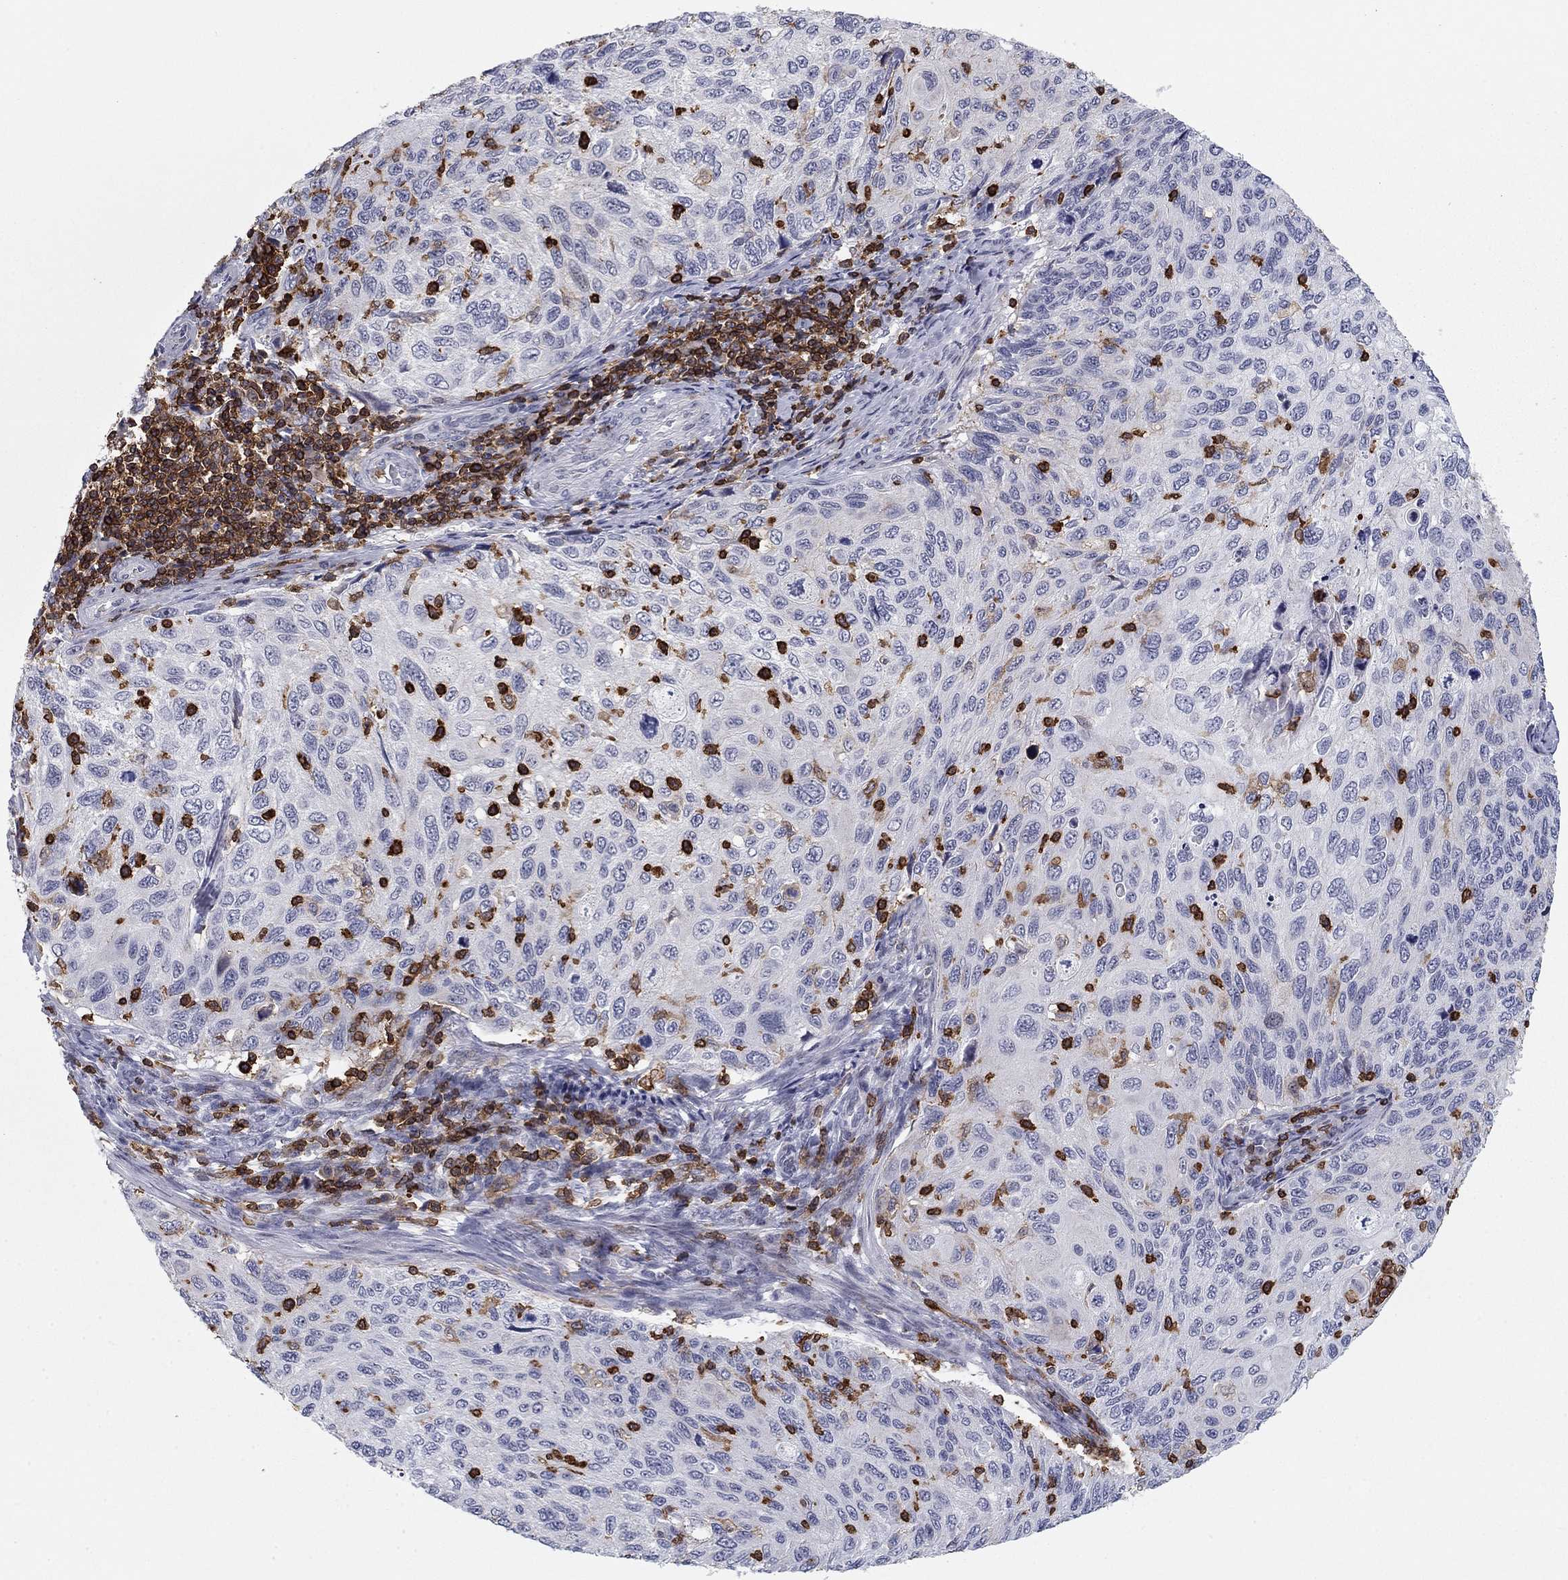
{"staining": {"intensity": "negative", "quantity": "none", "location": "none"}, "tissue": "cervical cancer", "cell_type": "Tumor cells", "image_type": "cancer", "snomed": [{"axis": "morphology", "description": "Squamous cell carcinoma, NOS"}, {"axis": "topography", "description": "Cervix"}], "caption": "High magnification brightfield microscopy of cervical squamous cell carcinoma stained with DAB (brown) and counterstained with hematoxylin (blue): tumor cells show no significant staining.", "gene": "ARHGAP27", "patient": {"sex": "female", "age": 70}}